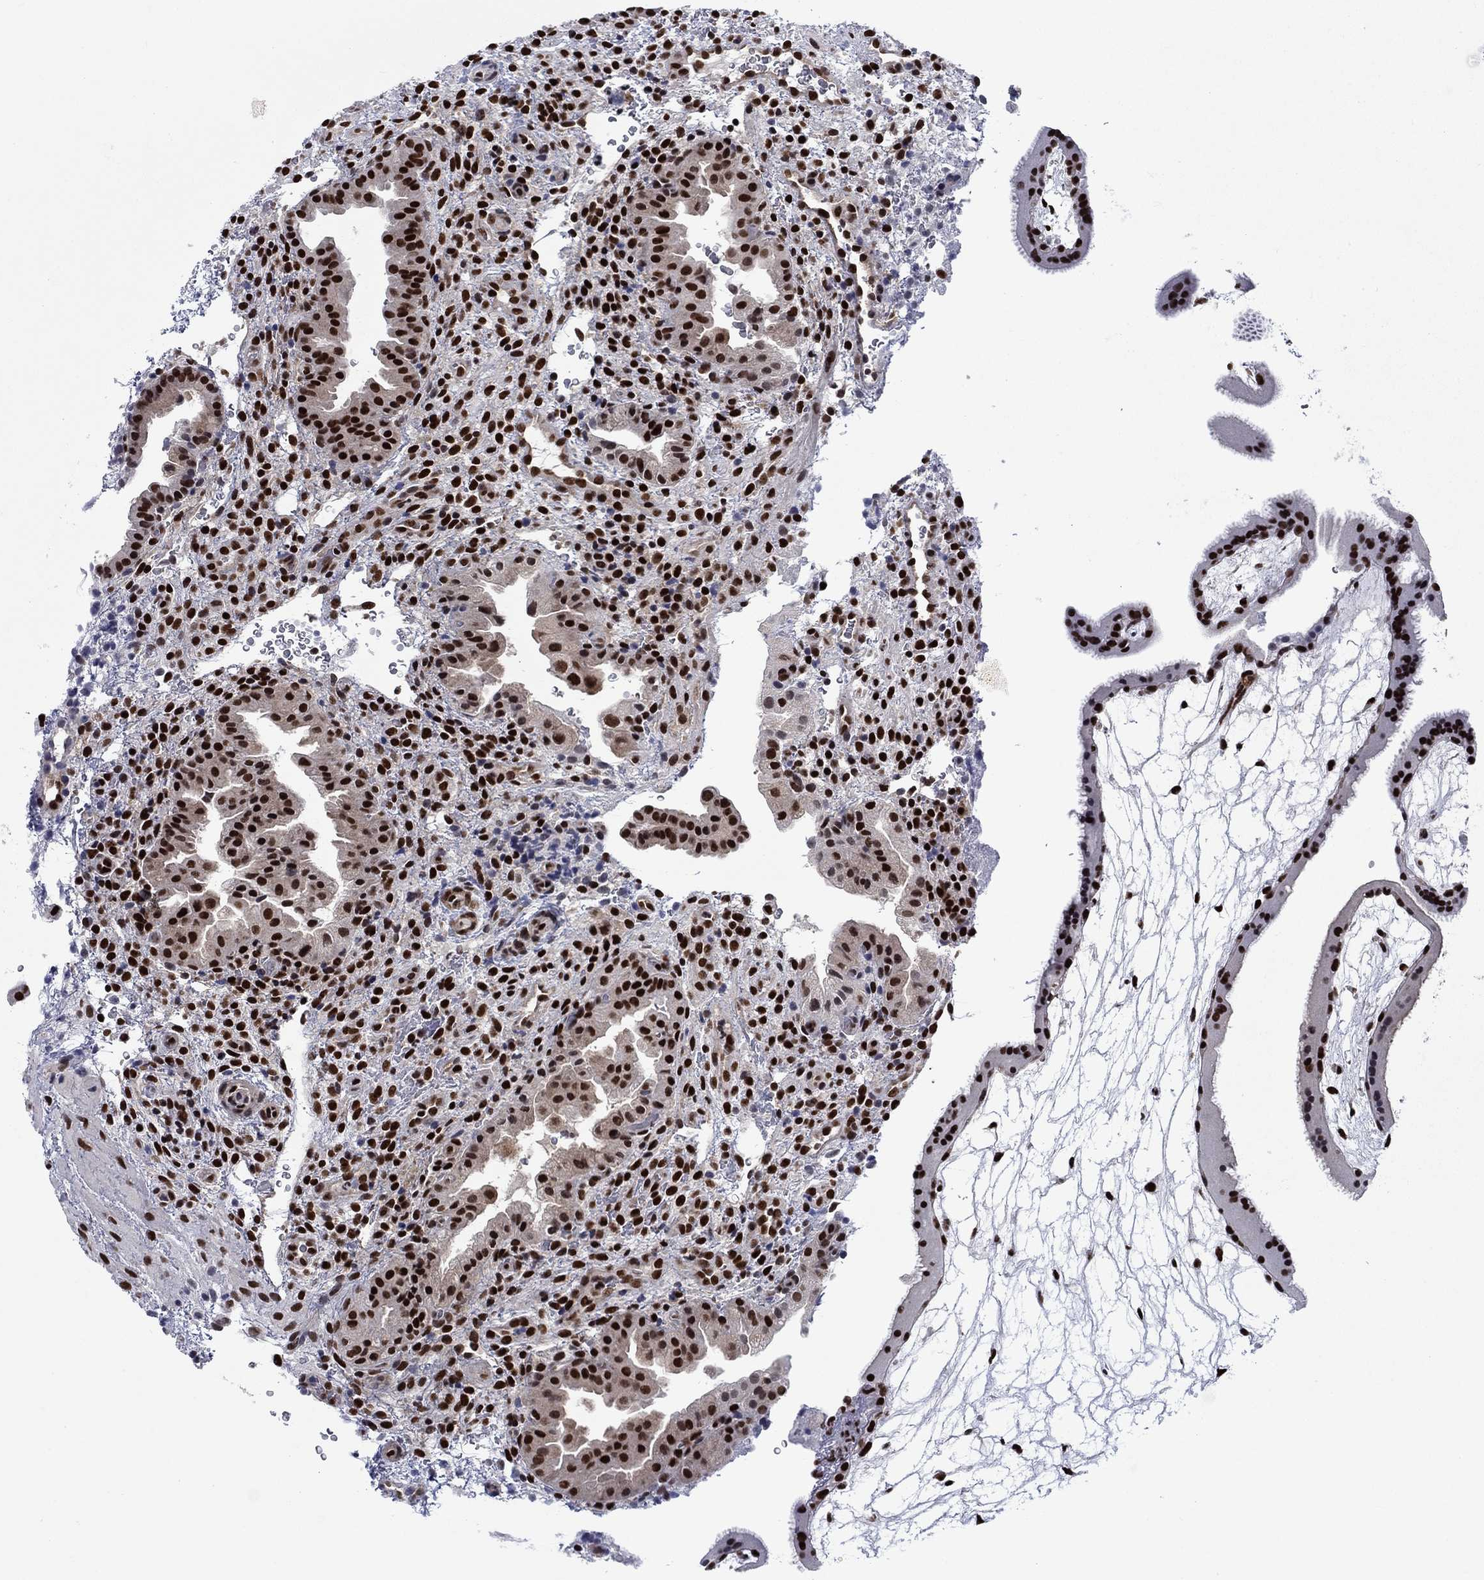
{"staining": {"intensity": "strong", "quantity": ">75%", "location": "nuclear"}, "tissue": "placenta", "cell_type": "Decidual cells", "image_type": "normal", "snomed": [{"axis": "morphology", "description": "Normal tissue, NOS"}, {"axis": "topography", "description": "Placenta"}], "caption": "Strong nuclear staining for a protein is present in approximately >75% of decidual cells of unremarkable placenta using immunohistochemistry.", "gene": "RPRD1B", "patient": {"sex": "female", "age": 19}}